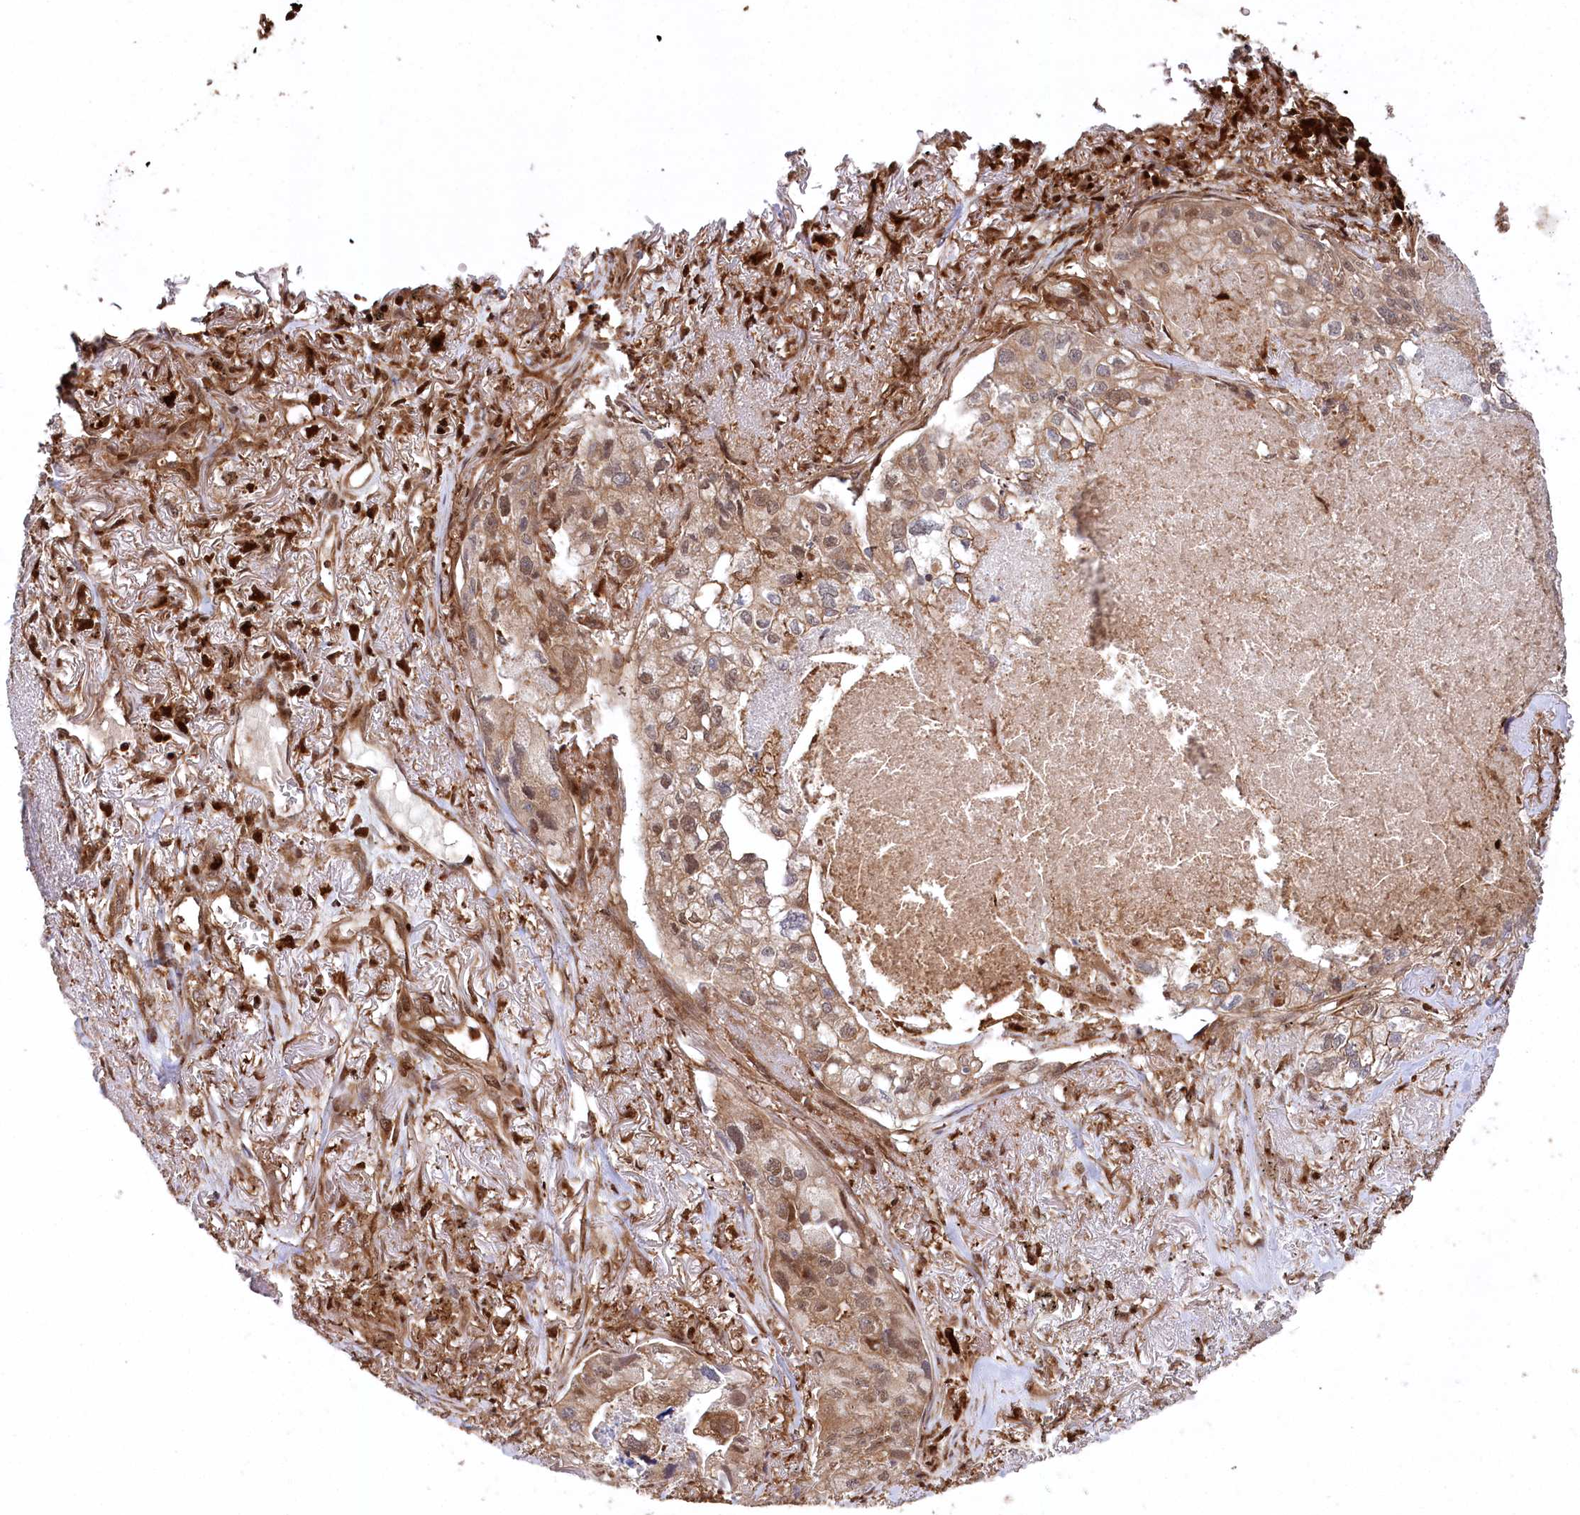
{"staining": {"intensity": "moderate", "quantity": ">75%", "location": "cytoplasmic/membranous,nuclear"}, "tissue": "lung cancer", "cell_type": "Tumor cells", "image_type": "cancer", "snomed": [{"axis": "morphology", "description": "Adenocarcinoma, NOS"}, {"axis": "topography", "description": "Lung"}], "caption": "Brown immunohistochemical staining in human adenocarcinoma (lung) displays moderate cytoplasmic/membranous and nuclear positivity in approximately >75% of tumor cells.", "gene": "LSG1", "patient": {"sex": "male", "age": 65}}